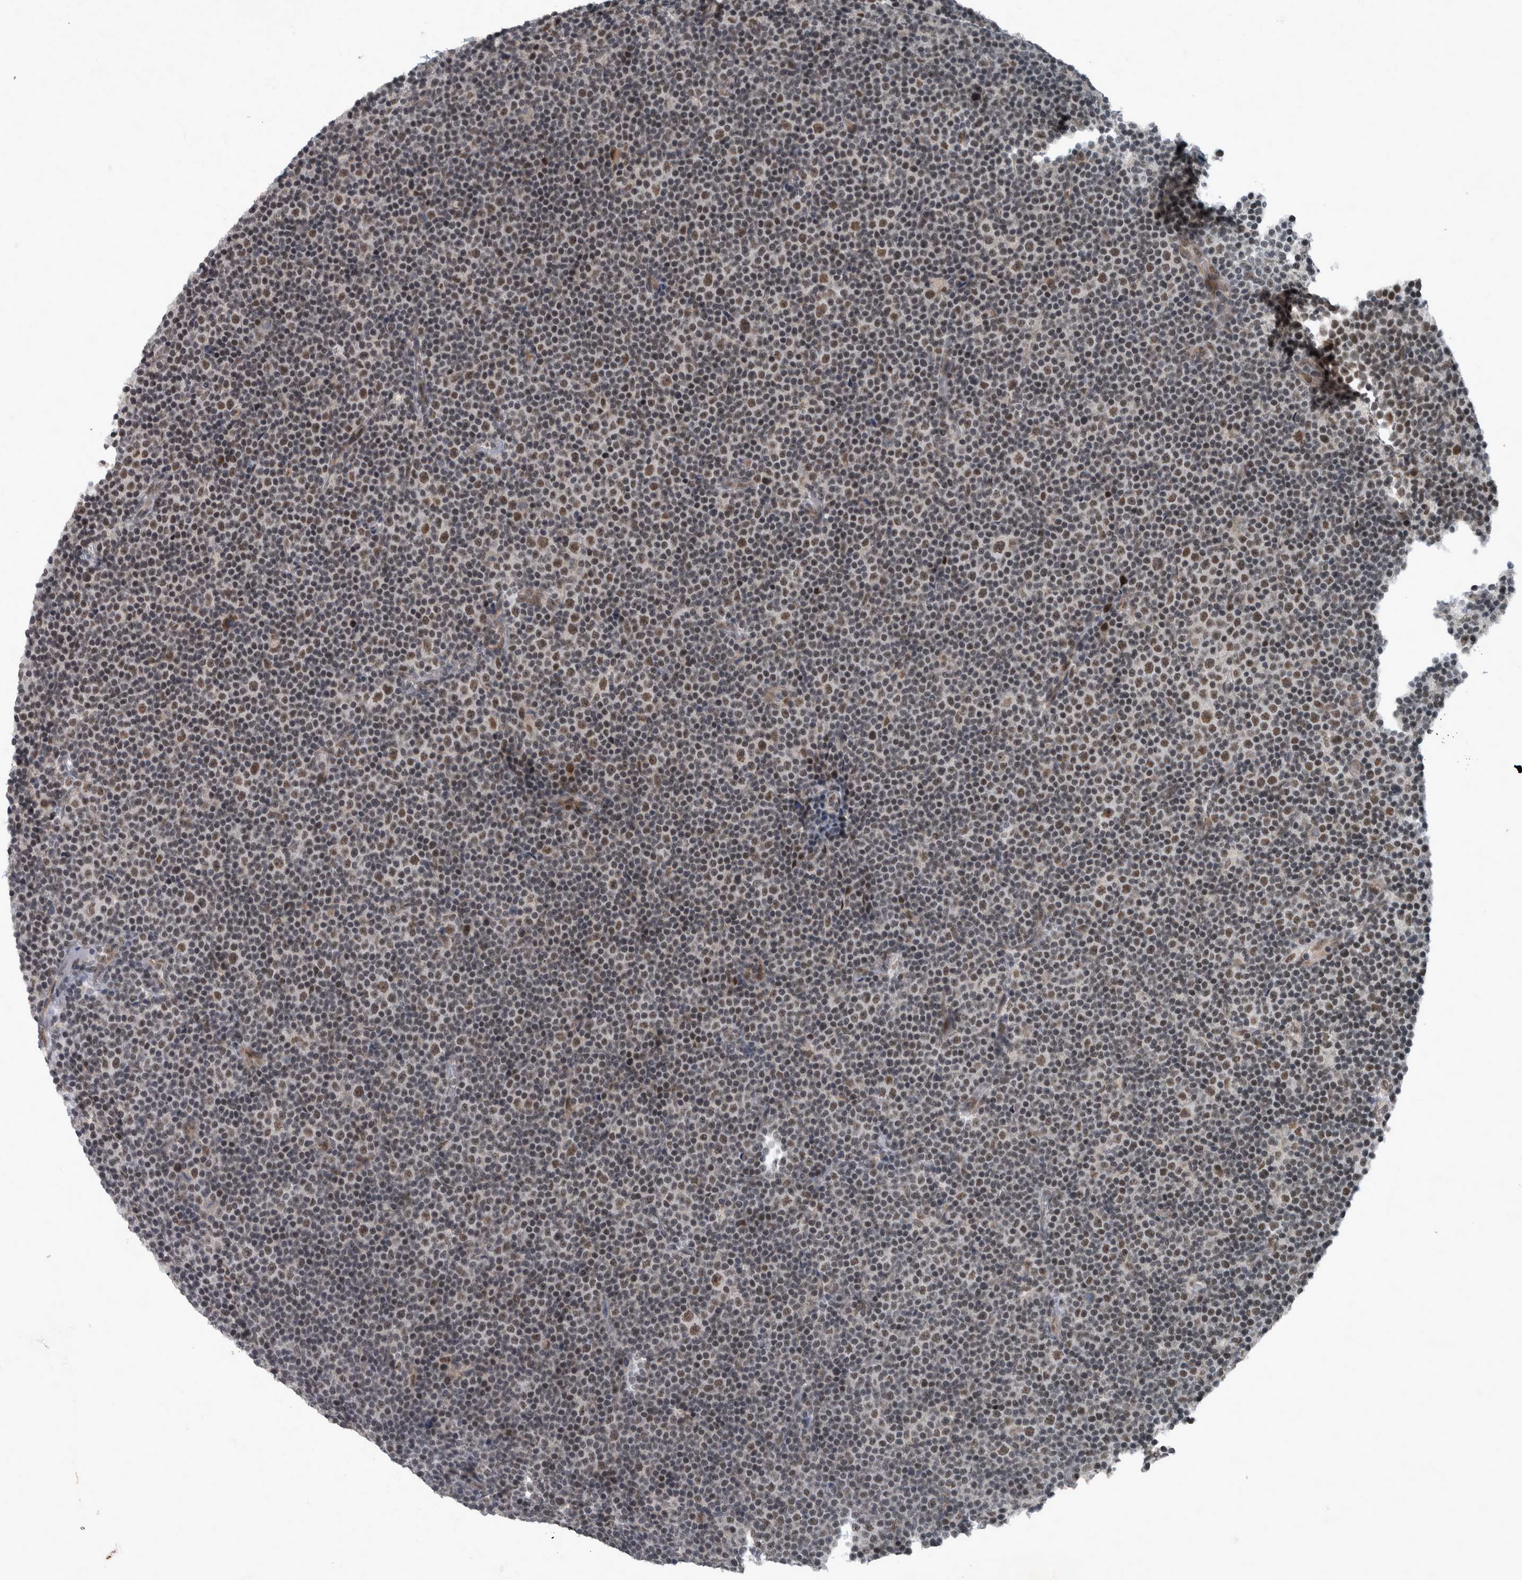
{"staining": {"intensity": "moderate", "quantity": ">75%", "location": "nuclear"}, "tissue": "lymphoma", "cell_type": "Tumor cells", "image_type": "cancer", "snomed": [{"axis": "morphology", "description": "Malignant lymphoma, non-Hodgkin's type, Low grade"}, {"axis": "topography", "description": "Lymph node"}], "caption": "Immunohistochemistry (DAB) staining of low-grade malignant lymphoma, non-Hodgkin's type exhibits moderate nuclear protein positivity in about >75% of tumor cells.", "gene": "WDR33", "patient": {"sex": "female", "age": 67}}